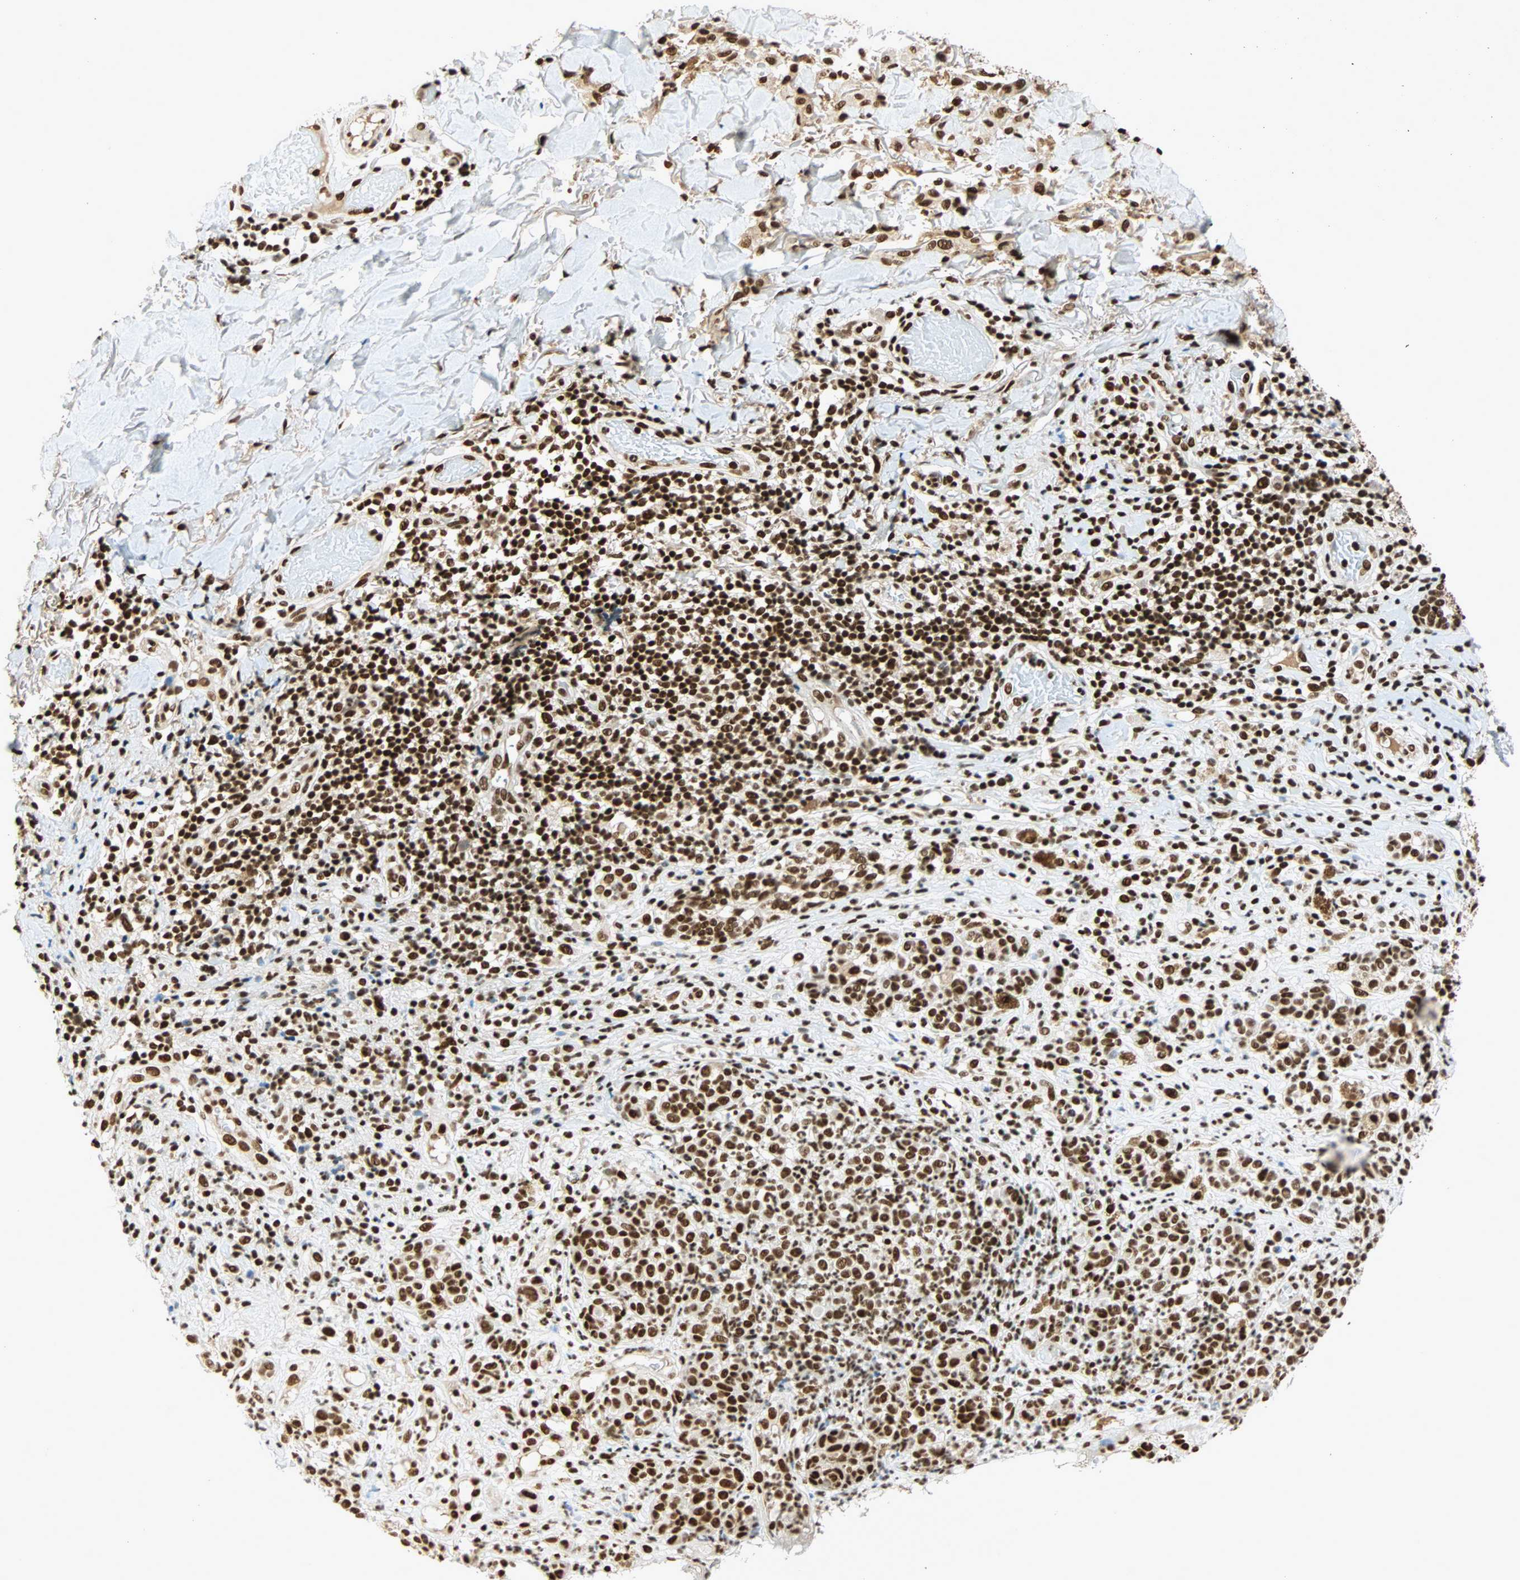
{"staining": {"intensity": "strong", "quantity": ">75%", "location": "nuclear"}, "tissue": "melanoma", "cell_type": "Tumor cells", "image_type": "cancer", "snomed": [{"axis": "morphology", "description": "Malignant melanoma, NOS"}, {"axis": "topography", "description": "Skin"}], "caption": "Protein expression analysis of malignant melanoma displays strong nuclear positivity in approximately >75% of tumor cells.", "gene": "CDK12", "patient": {"sex": "male", "age": 64}}